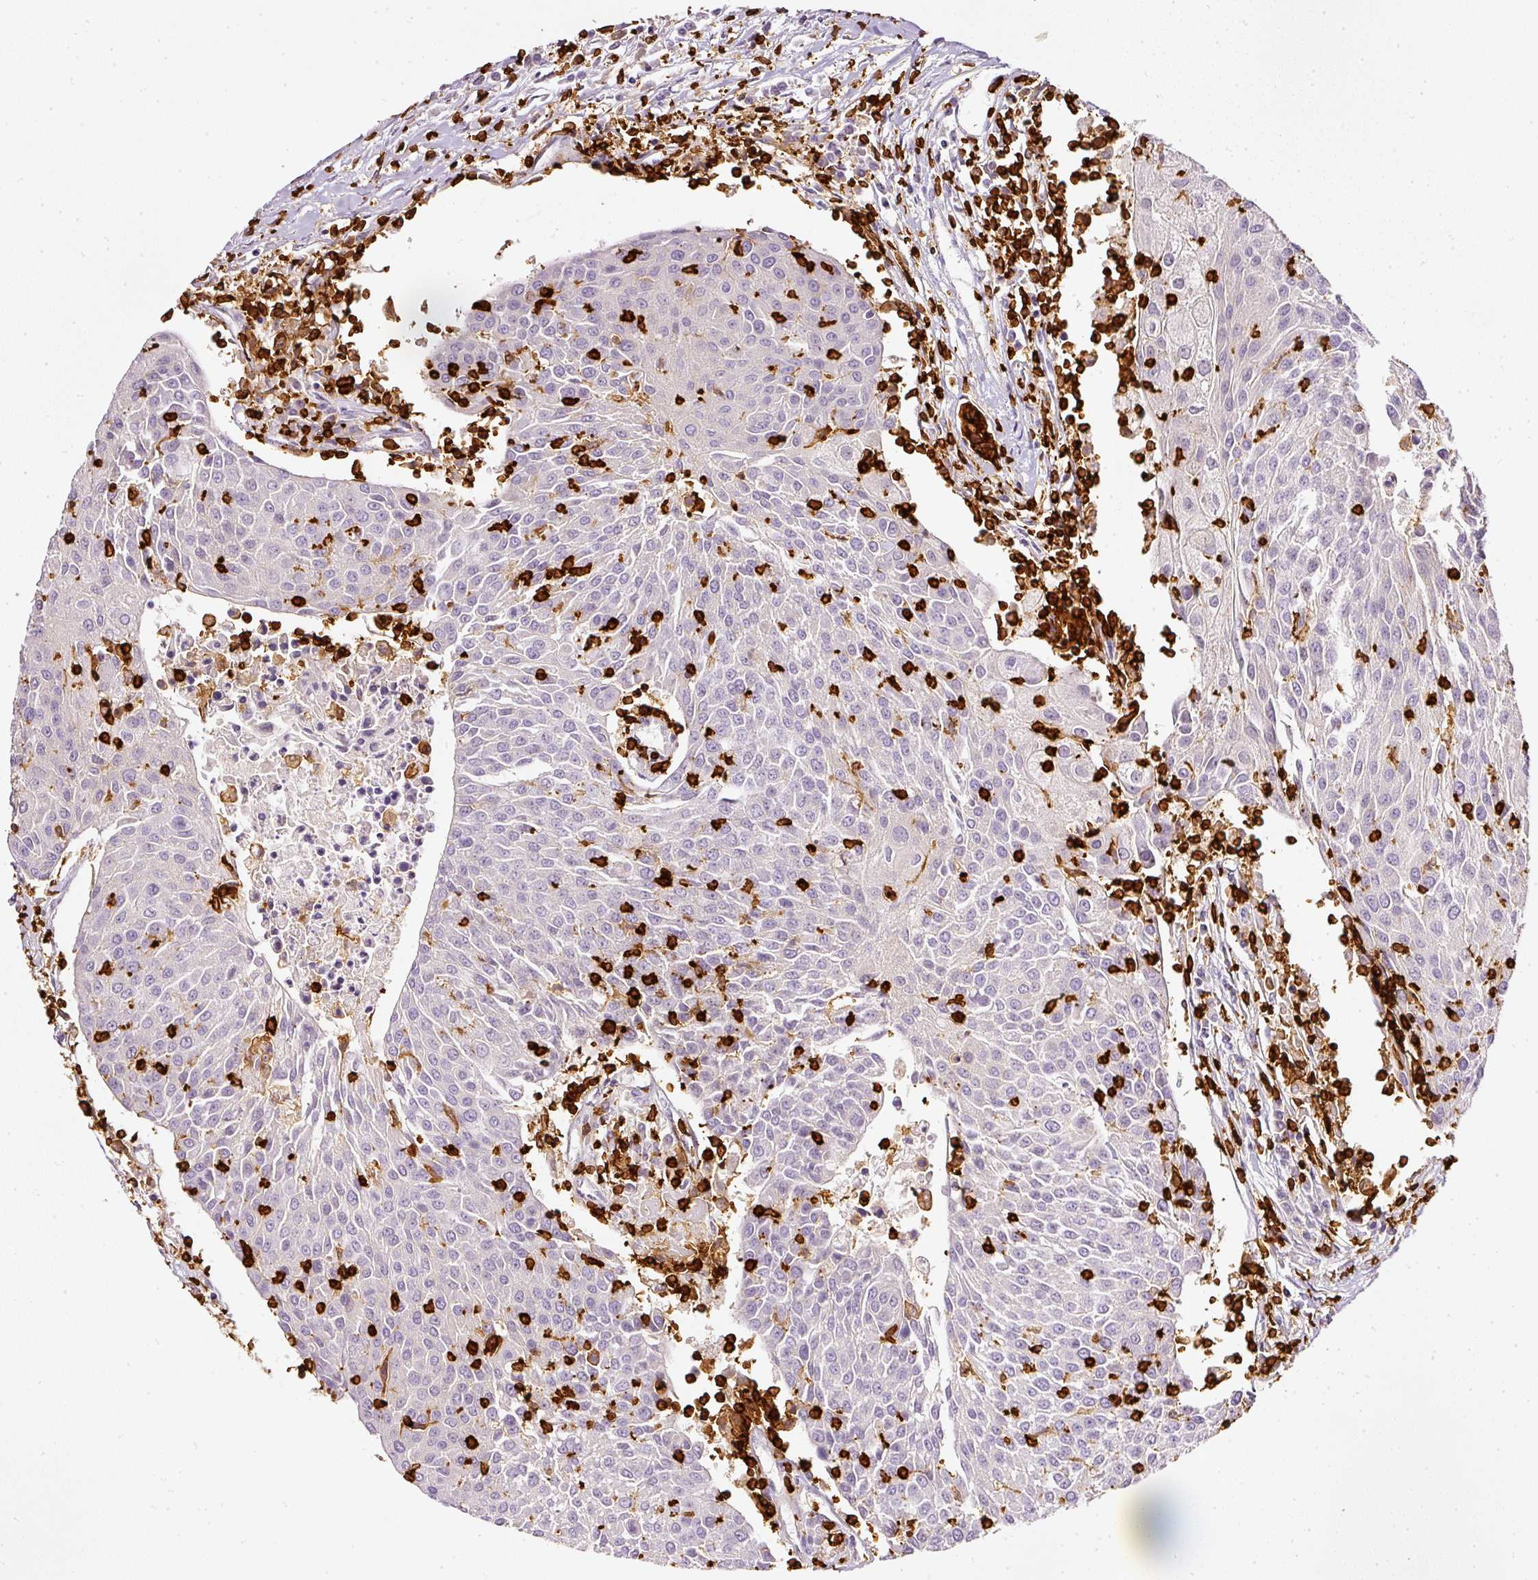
{"staining": {"intensity": "negative", "quantity": "none", "location": "none"}, "tissue": "urothelial cancer", "cell_type": "Tumor cells", "image_type": "cancer", "snomed": [{"axis": "morphology", "description": "Urothelial carcinoma, High grade"}, {"axis": "topography", "description": "Urinary bladder"}], "caption": "This micrograph is of urothelial carcinoma (high-grade) stained with immunohistochemistry (IHC) to label a protein in brown with the nuclei are counter-stained blue. There is no staining in tumor cells. The staining is performed using DAB brown chromogen with nuclei counter-stained in using hematoxylin.", "gene": "EVL", "patient": {"sex": "female", "age": 85}}